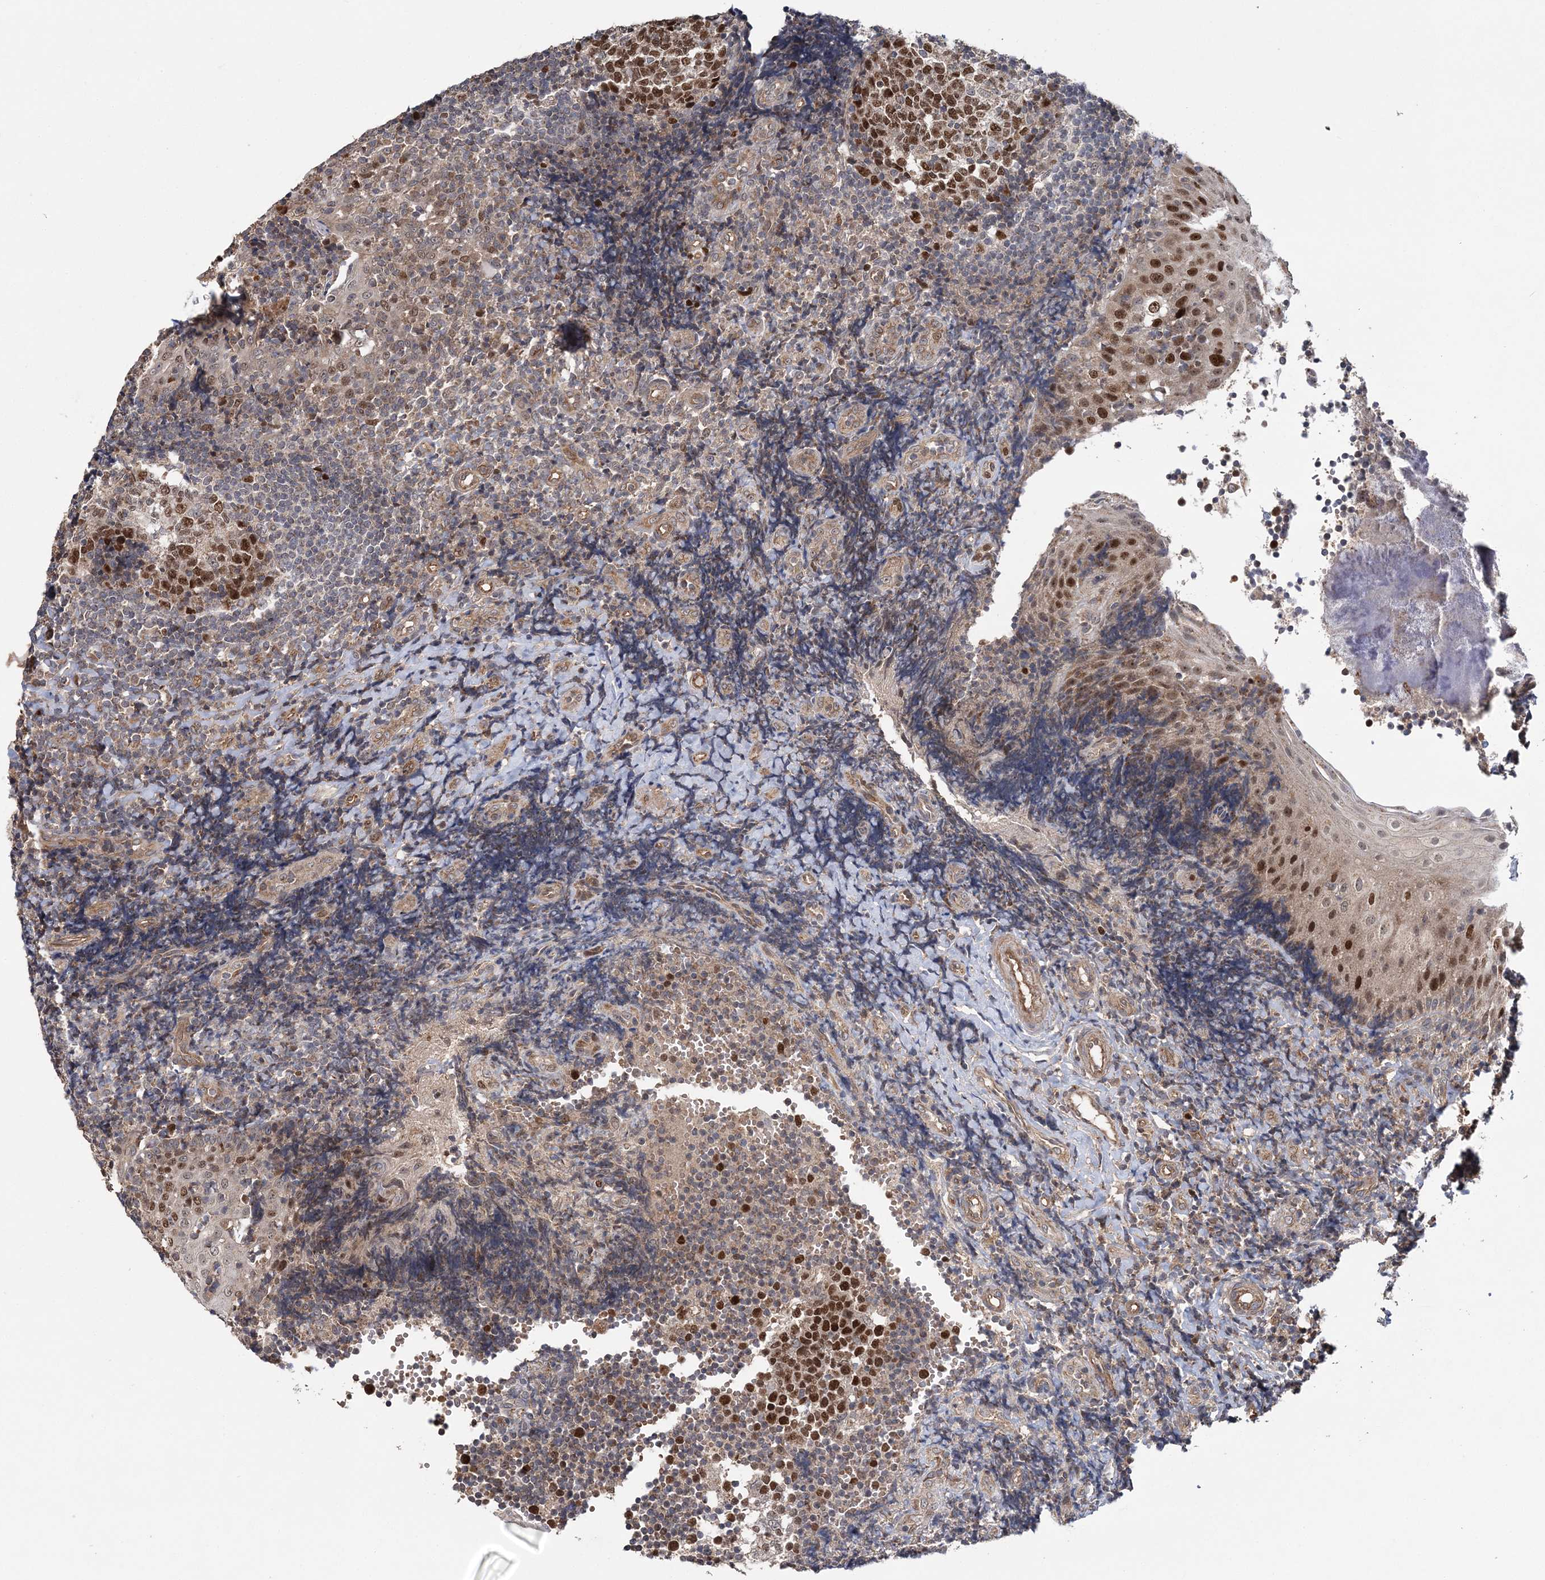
{"staining": {"intensity": "moderate", "quantity": ">75%", "location": "nuclear"}, "tissue": "tonsil", "cell_type": "Germinal center cells", "image_type": "normal", "snomed": [{"axis": "morphology", "description": "Normal tissue, NOS"}, {"axis": "topography", "description": "Tonsil"}], "caption": "Immunohistochemical staining of unremarkable human tonsil exhibits medium levels of moderate nuclear expression in about >75% of germinal center cells. (DAB (3,3'-diaminobenzidine) IHC, brown staining for protein, blue staining for nuclei).", "gene": "KIF4A", "patient": {"sex": "female", "age": 40}}